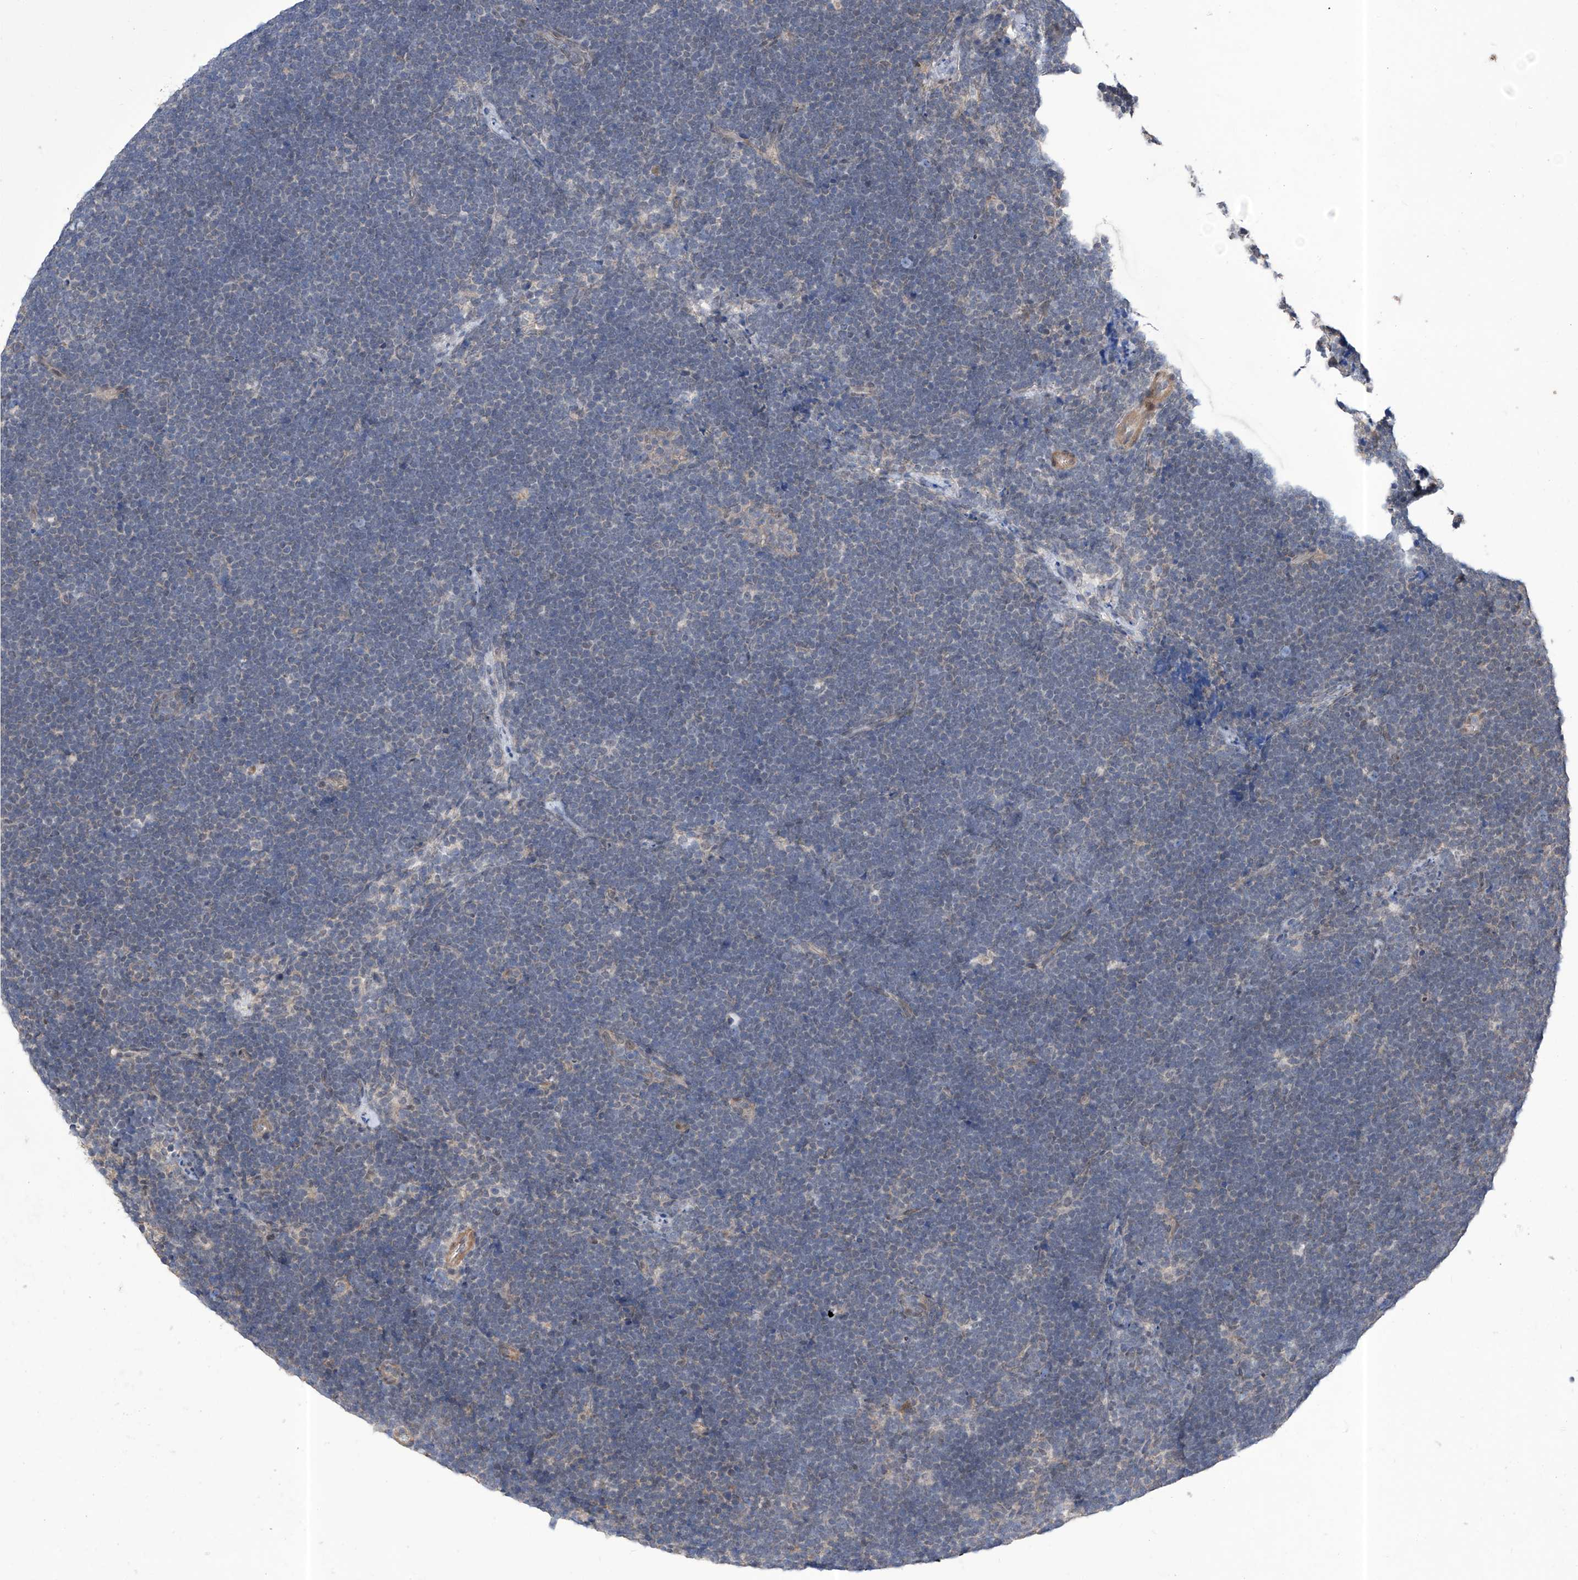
{"staining": {"intensity": "negative", "quantity": "none", "location": "none"}, "tissue": "lymphoma", "cell_type": "Tumor cells", "image_type": "cancer", "snomed": [{"axis": "morphology", "description": "Malignant lymphoma, non-Hodgkin's type, High grade"}, {"axis": "topography", "description": "Lymph node"}], "caption": "Protein analysis of malignant lymphoma, non-Hodgkin's type (high-grade) shows no significant positivity in tumor cells.", "gene": "KIFC2", "patient": {"sex": "male", "age": 13}}